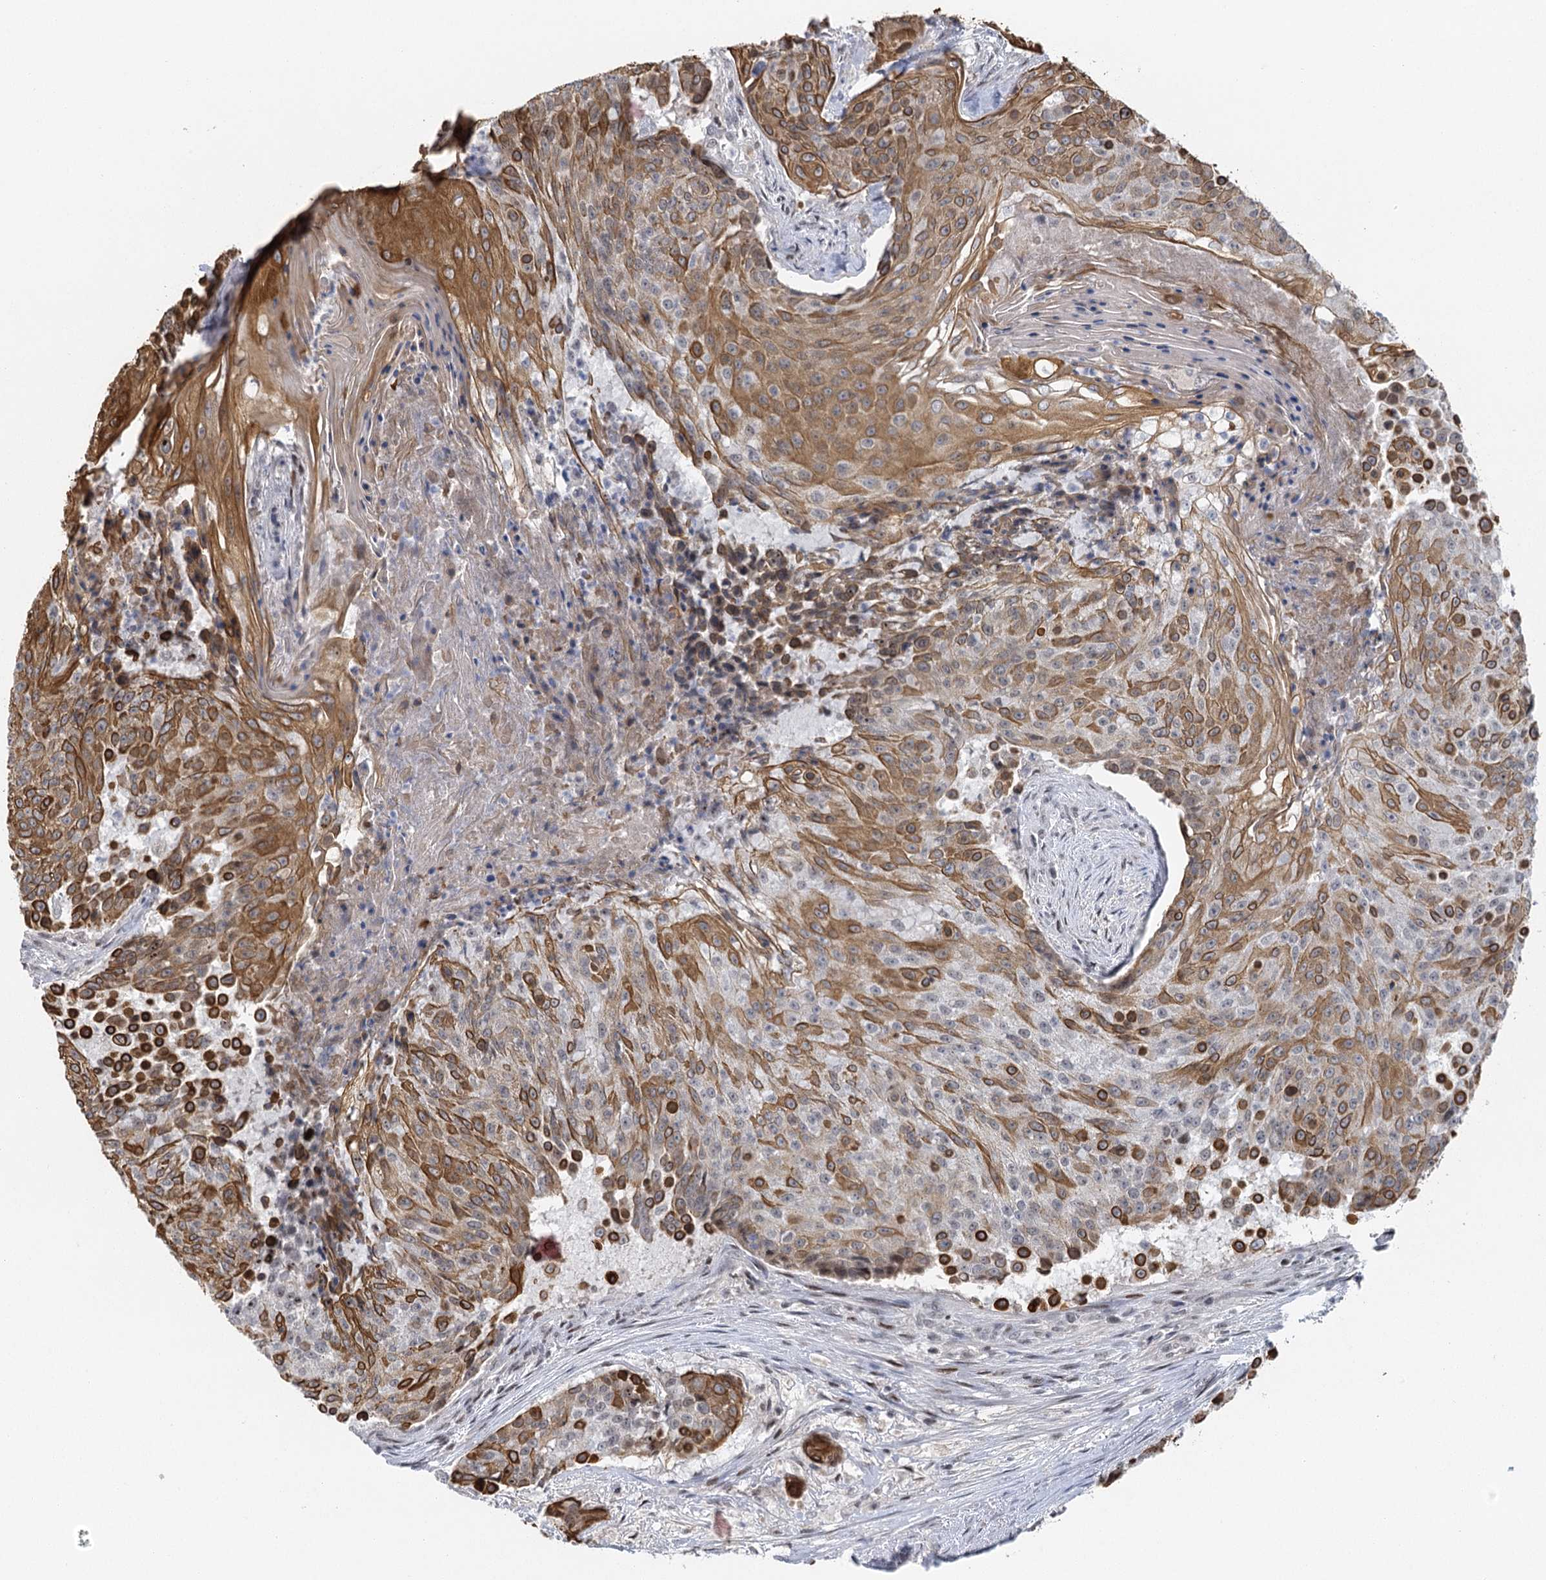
{"staining": {"intensity": "moderate", "quantity": ">75%", "location": "cytoplasmic/membranous"}, "tissue": "urothelial cancer", "cell_type": "Tumor cells", "image_type": "cancer", "snomed": [{"axis": "morphology", "description": "Urothelial carcinoma, High grade"}, {"axis": "topography", "description": "Urinary bladder"}], "caption": "An immunohistochemistry (IHC) image of tumor tissue is shown. Protein staining in brown shows moderate cytoplasmic/membranous positivity in urothelial carcinoma (high-grade) within tumor cells.", "gene": "IL11RA", "patient": {"sex": "female", "age": 63}}